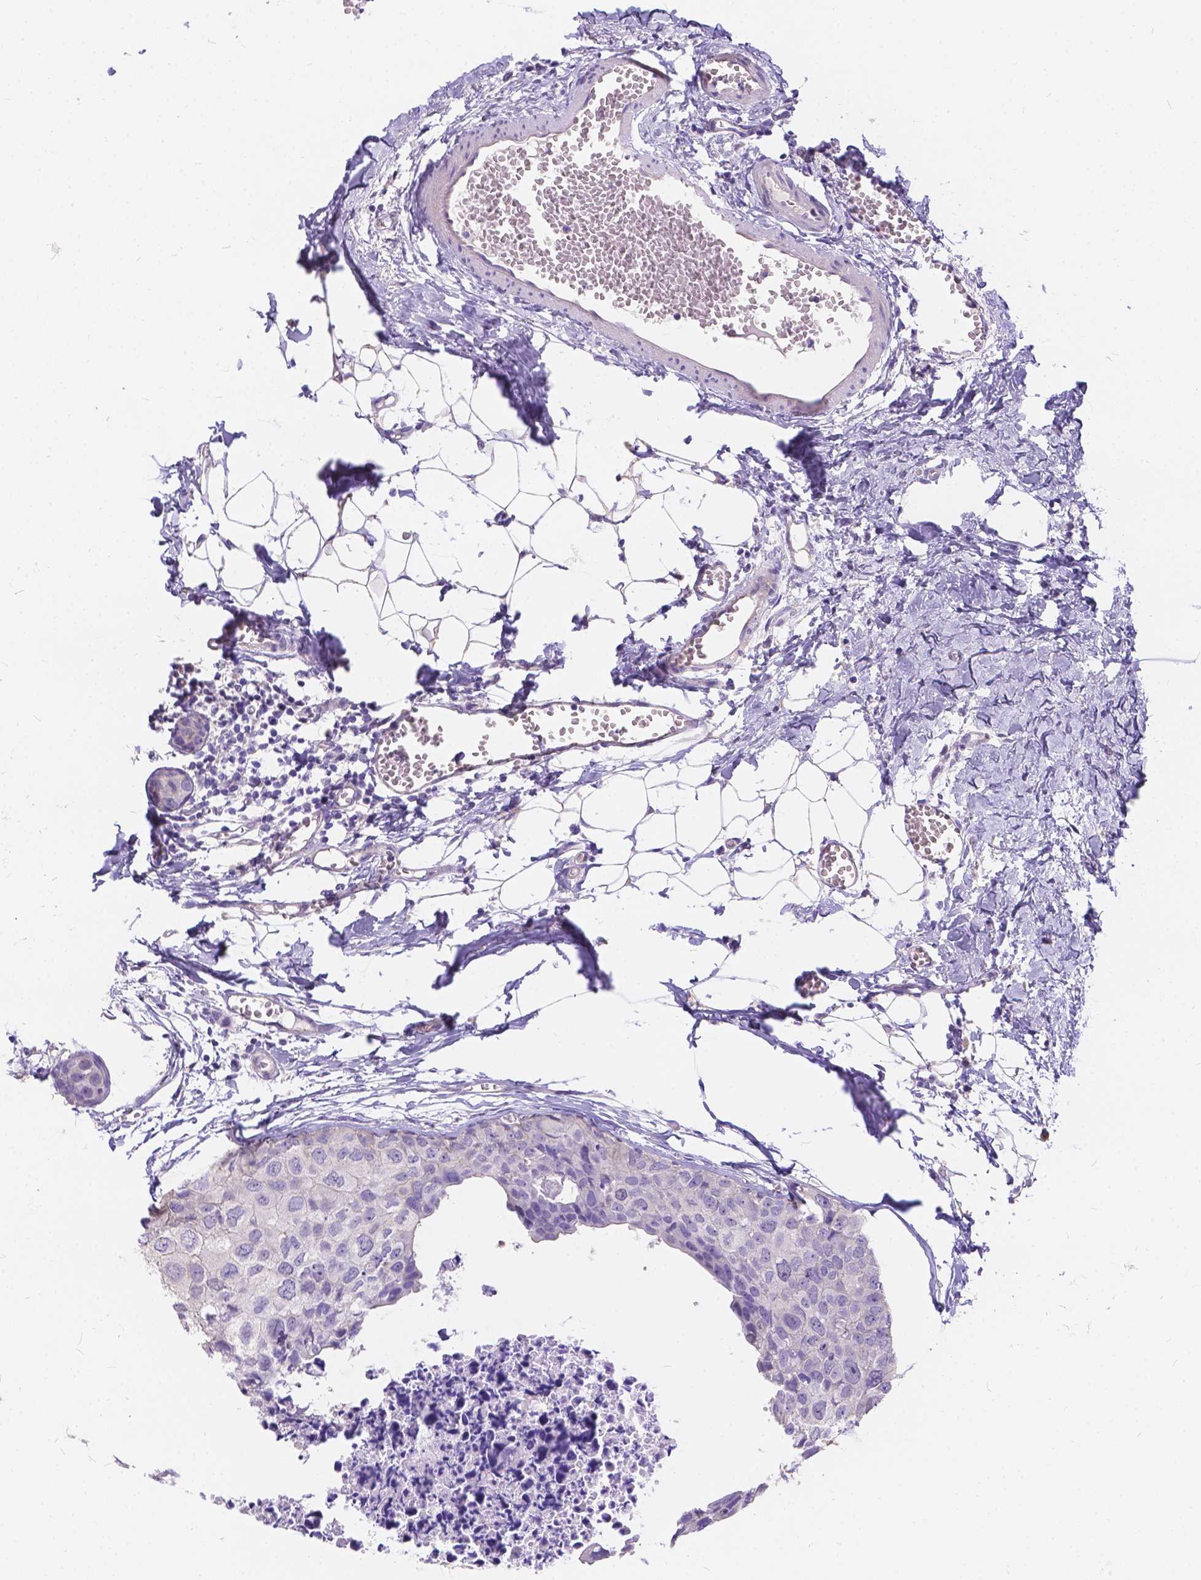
{"staining": {"intensity": "negative", "quantity": "none", "location": "none"}, "tissue": "breast cancer", "cell_type": "Tumor cells", "image_type": "cancer", "snomed": [{"axis": "morphology", "description": "Duct carcinoma"}, {"axis": "topography", "description": "Breast"}], "caption": "A high-resolution photomicrograph shows immunohistochemistry (IHC) staining of breast invasive ductal carcinoma, which reveals no significant staining in tumor cells.", "gene": "DLEC1", "patient": {"sex": "female", "age": 38}}